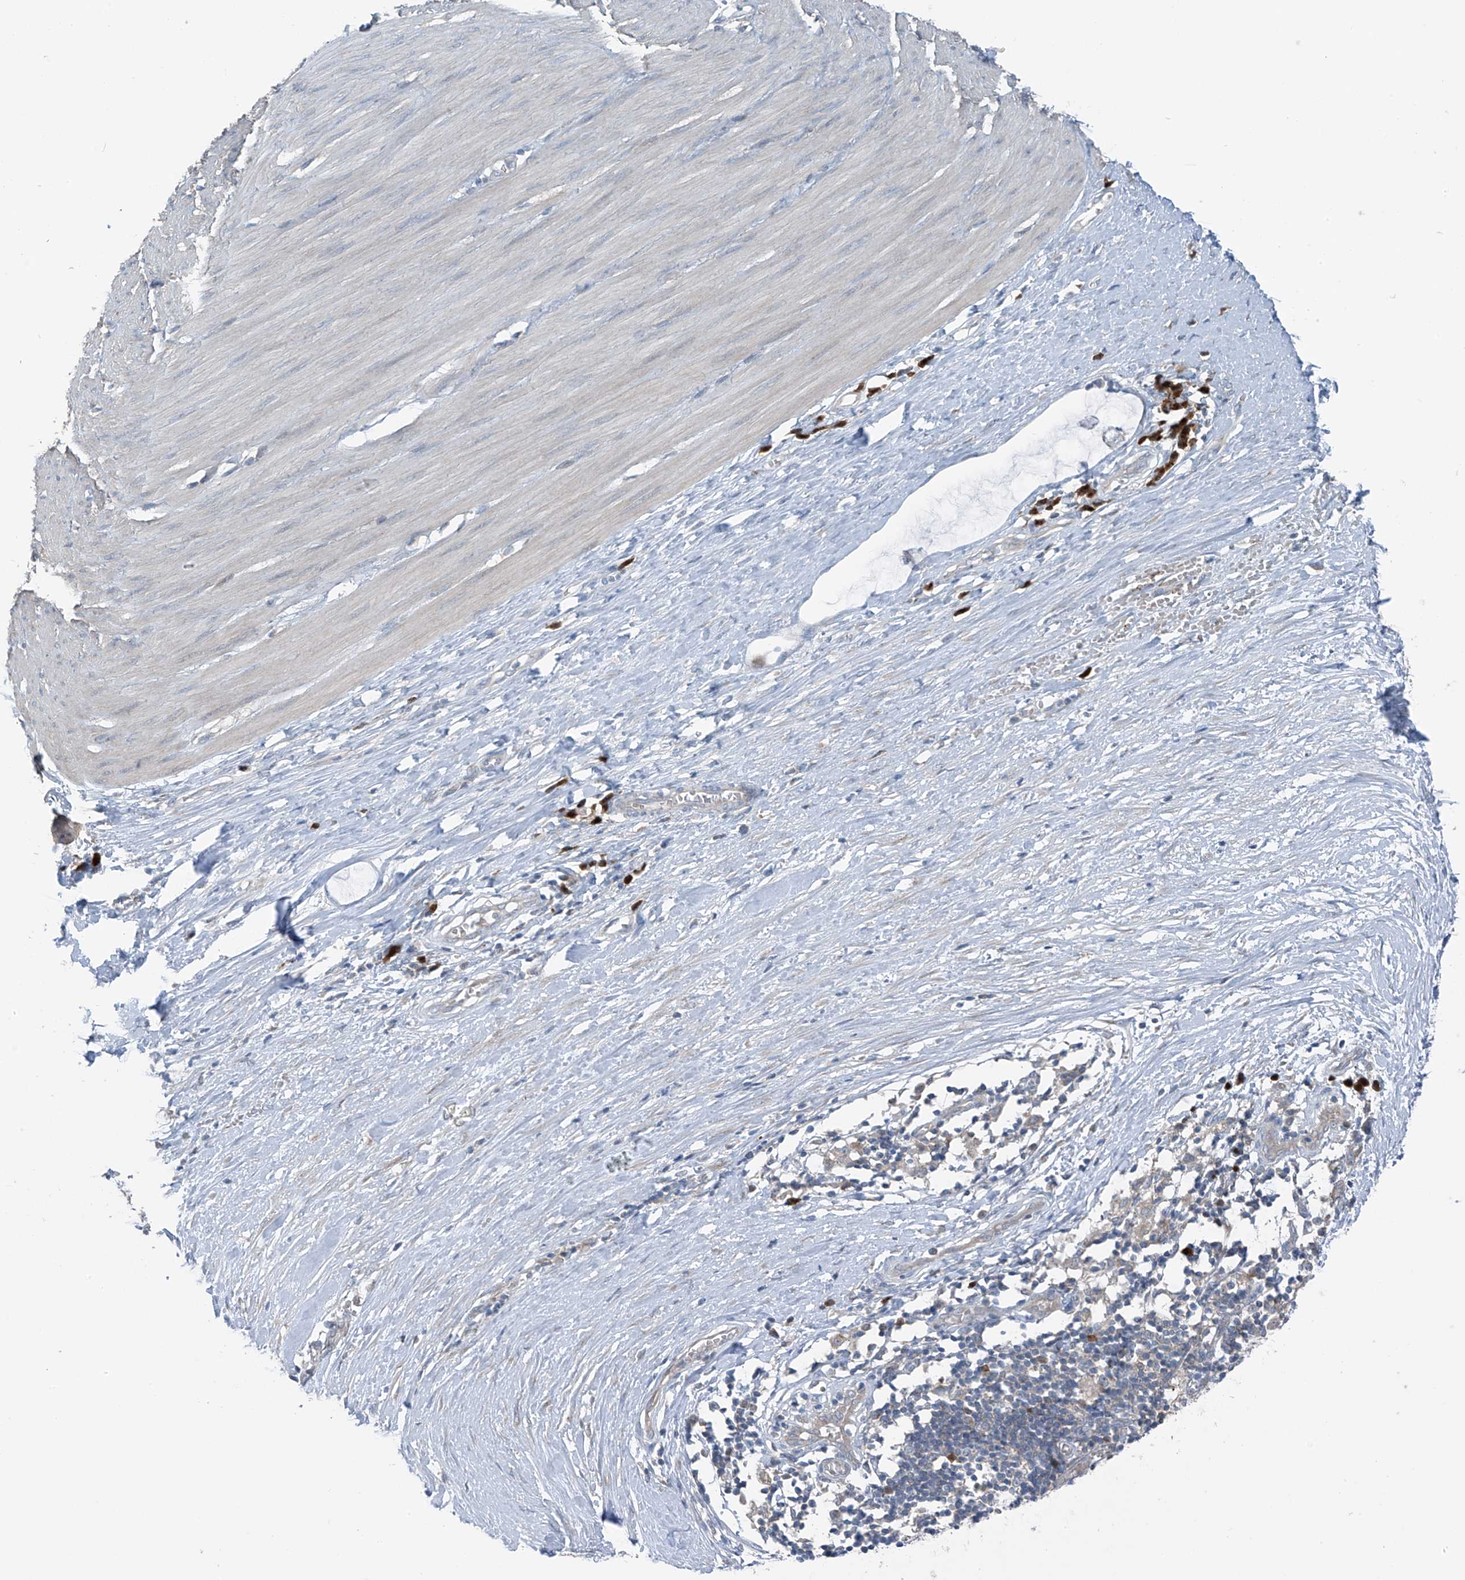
{"staining": {"intensity": "negative", "quantity": "none", "location": "none"}, "tissue": "smooth muscle", "cell_type": "Smooth muscle cells", "image_type": "normal", "snomed": [{"axis": "morphology", "description": "Normal tissue, NOS"}, {"axis": "morphology", "description": "Adenocarcinoma, NOS"}, {"axis": "topography", "description": "Colon"}, {"axis": "topography", "description": "Peripheral nerve tissue"}], "caption": "Immunohistochemistry of benign human smooth muscle demonstrates no staining in smooth muscle cells. Nuclei are stained in blue.", "gene": "SLC12A6", "patient": {"sex": "male", "age": 14}}